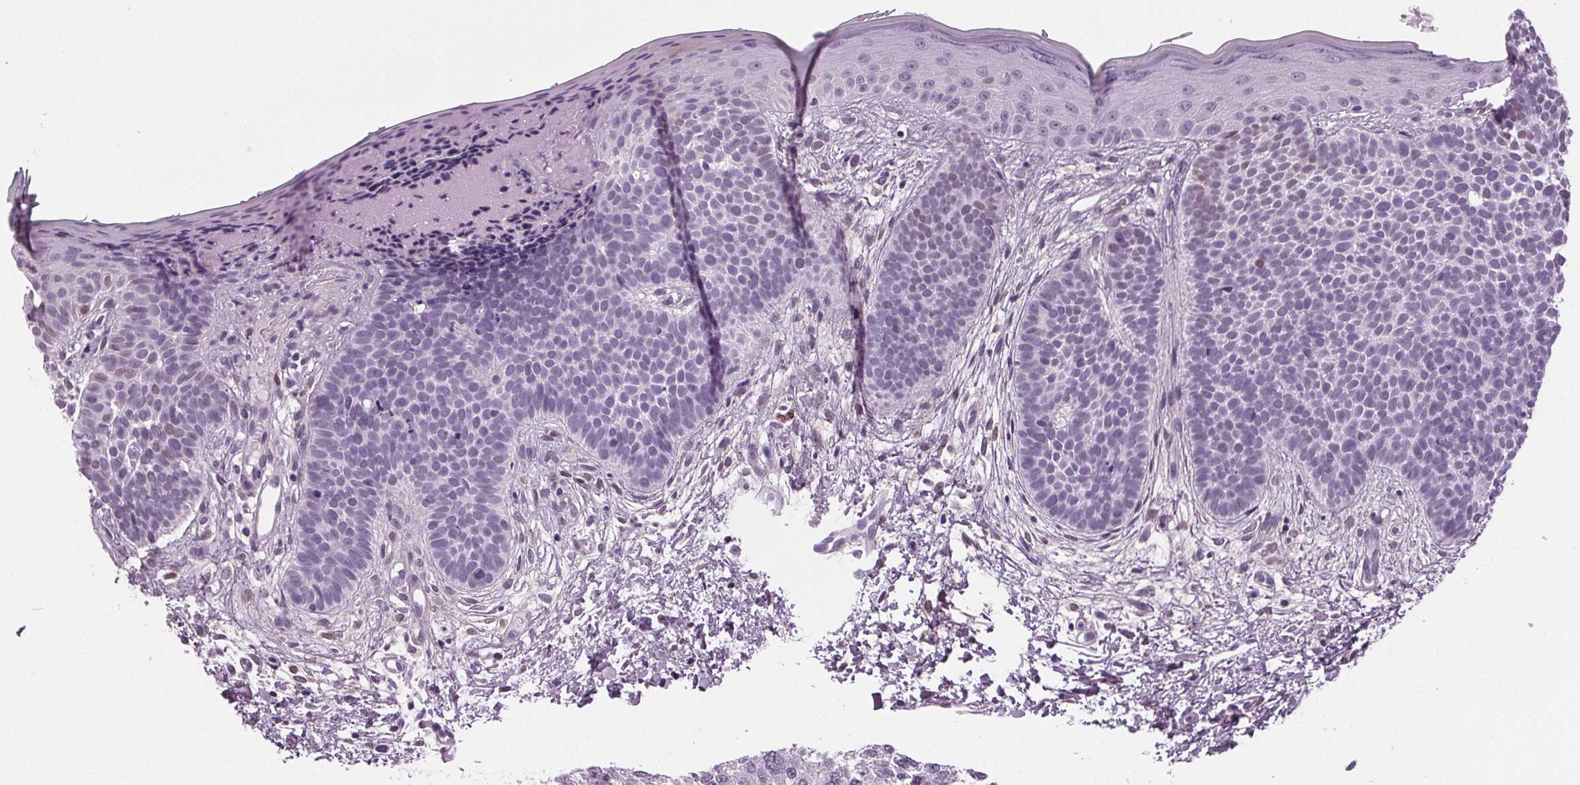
{"staining": {"intensity": "negative", "quantity": "none", "location": "none"}, "tissue": "skin cancer", "cell_type": "Tumor cells", "image_type": "cancer", "snomed": [{"axis": "morphology", "description": "Basal cell carcinoma"}, {"axis": "topography", "description": "Skin"}], "caption": "This is a photomicrograph of immunohistochemistry staining of skin cancer, which shows no staining in tumor cells. (DAB IHC, high magnification).", "gene": "BHLHE22", "patient": {"sex": "female", "age": 70}}